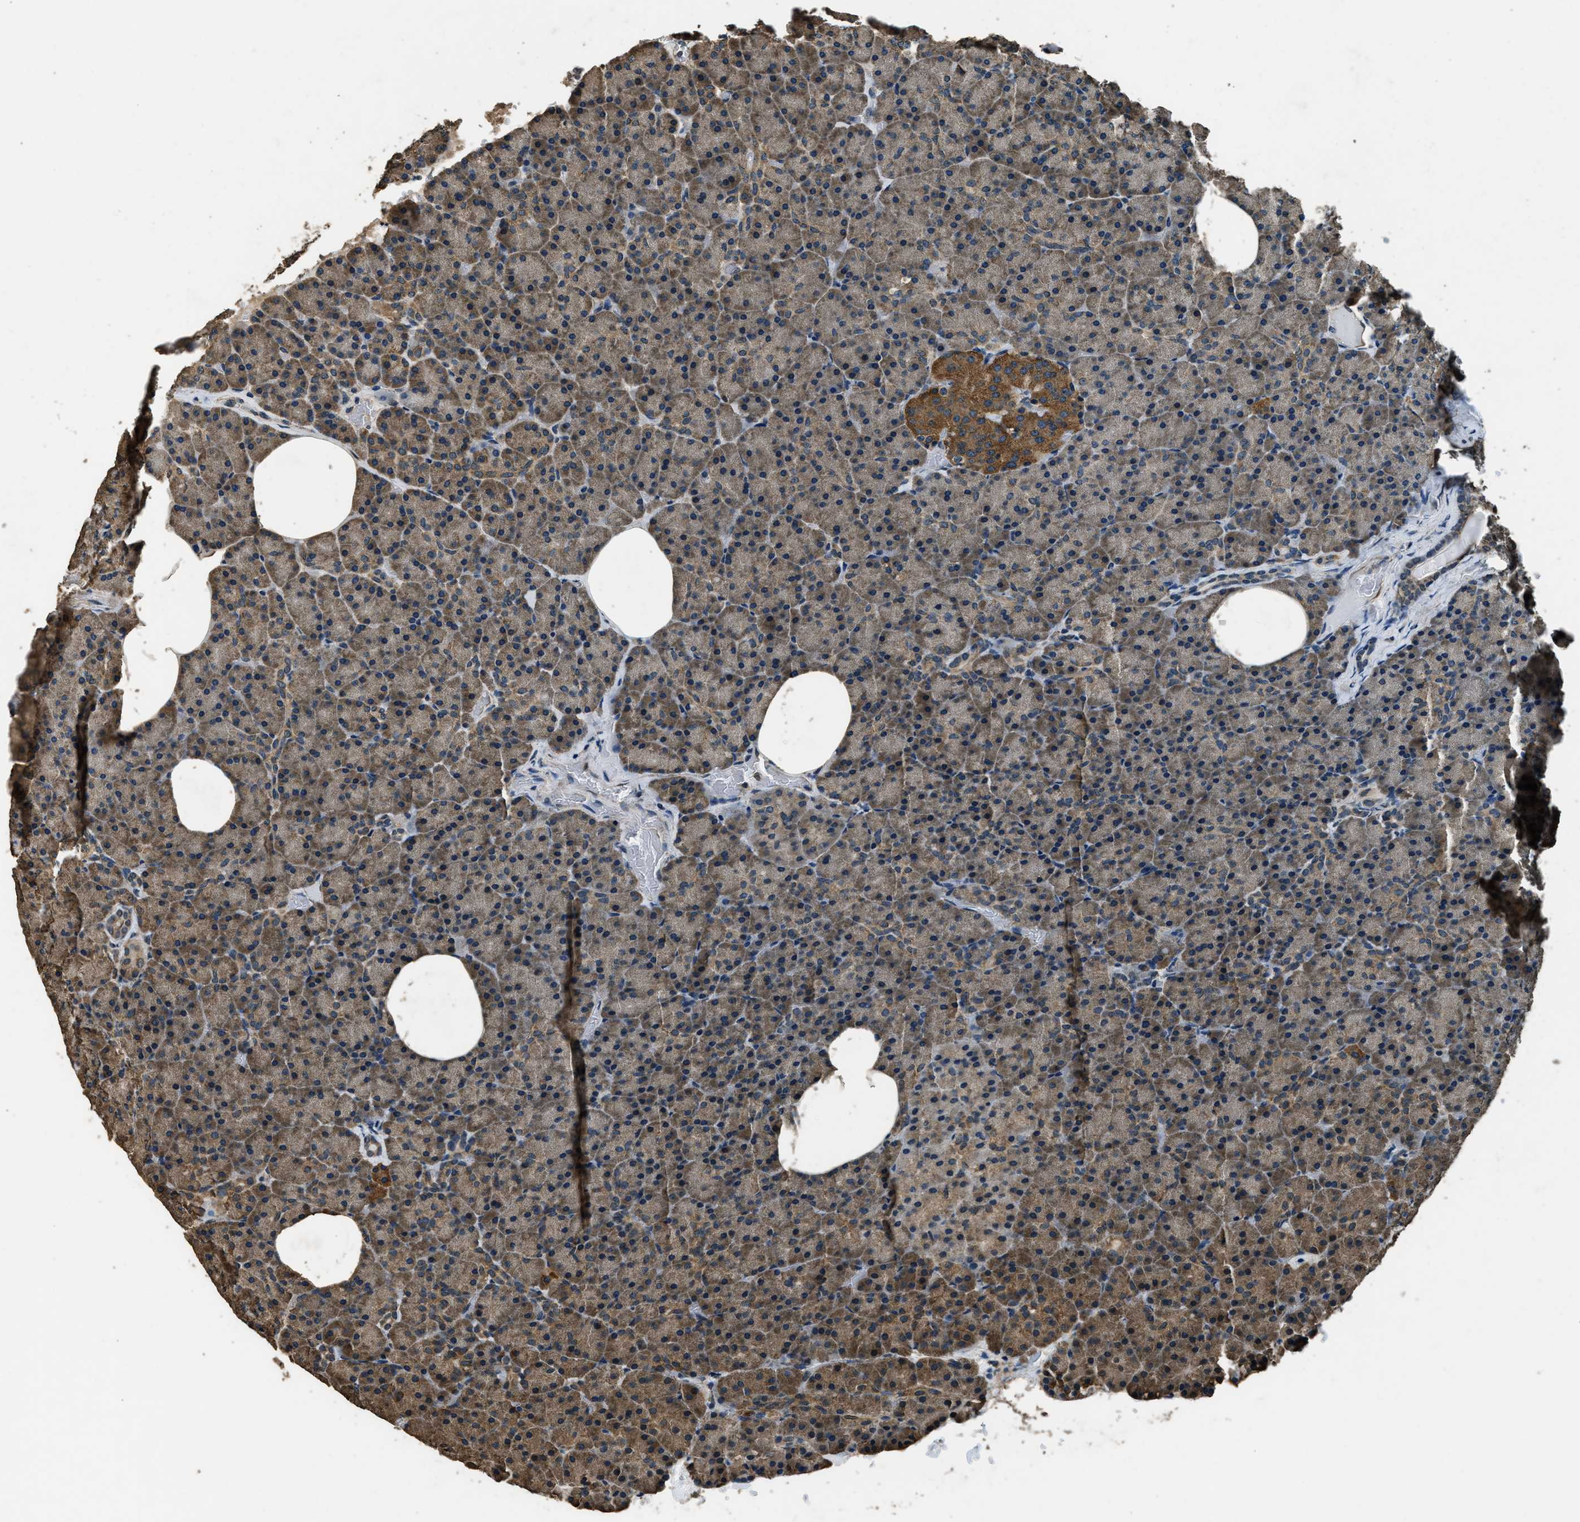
{"staining": {"intensity": "moderate", "quantity": ">75%", "location": "cytoplasmic/membranous"}, "tissue": "pancreas", "cell_type": "Exocrine glandular cells", "image_type": "normal", "snomed": [{"axis": "morphology", "description": "Normal tissue, NOS"}, {"axis": "topography", "description": "Pancreas"}], "caption": "Protein analysis of unremarkable pancreas shows moderate cytoplasmic/membranous expression in about >75% of exocrine glandular cells.", "gene": "SALL3", "patient": {"sex": "female", "age": 35}}